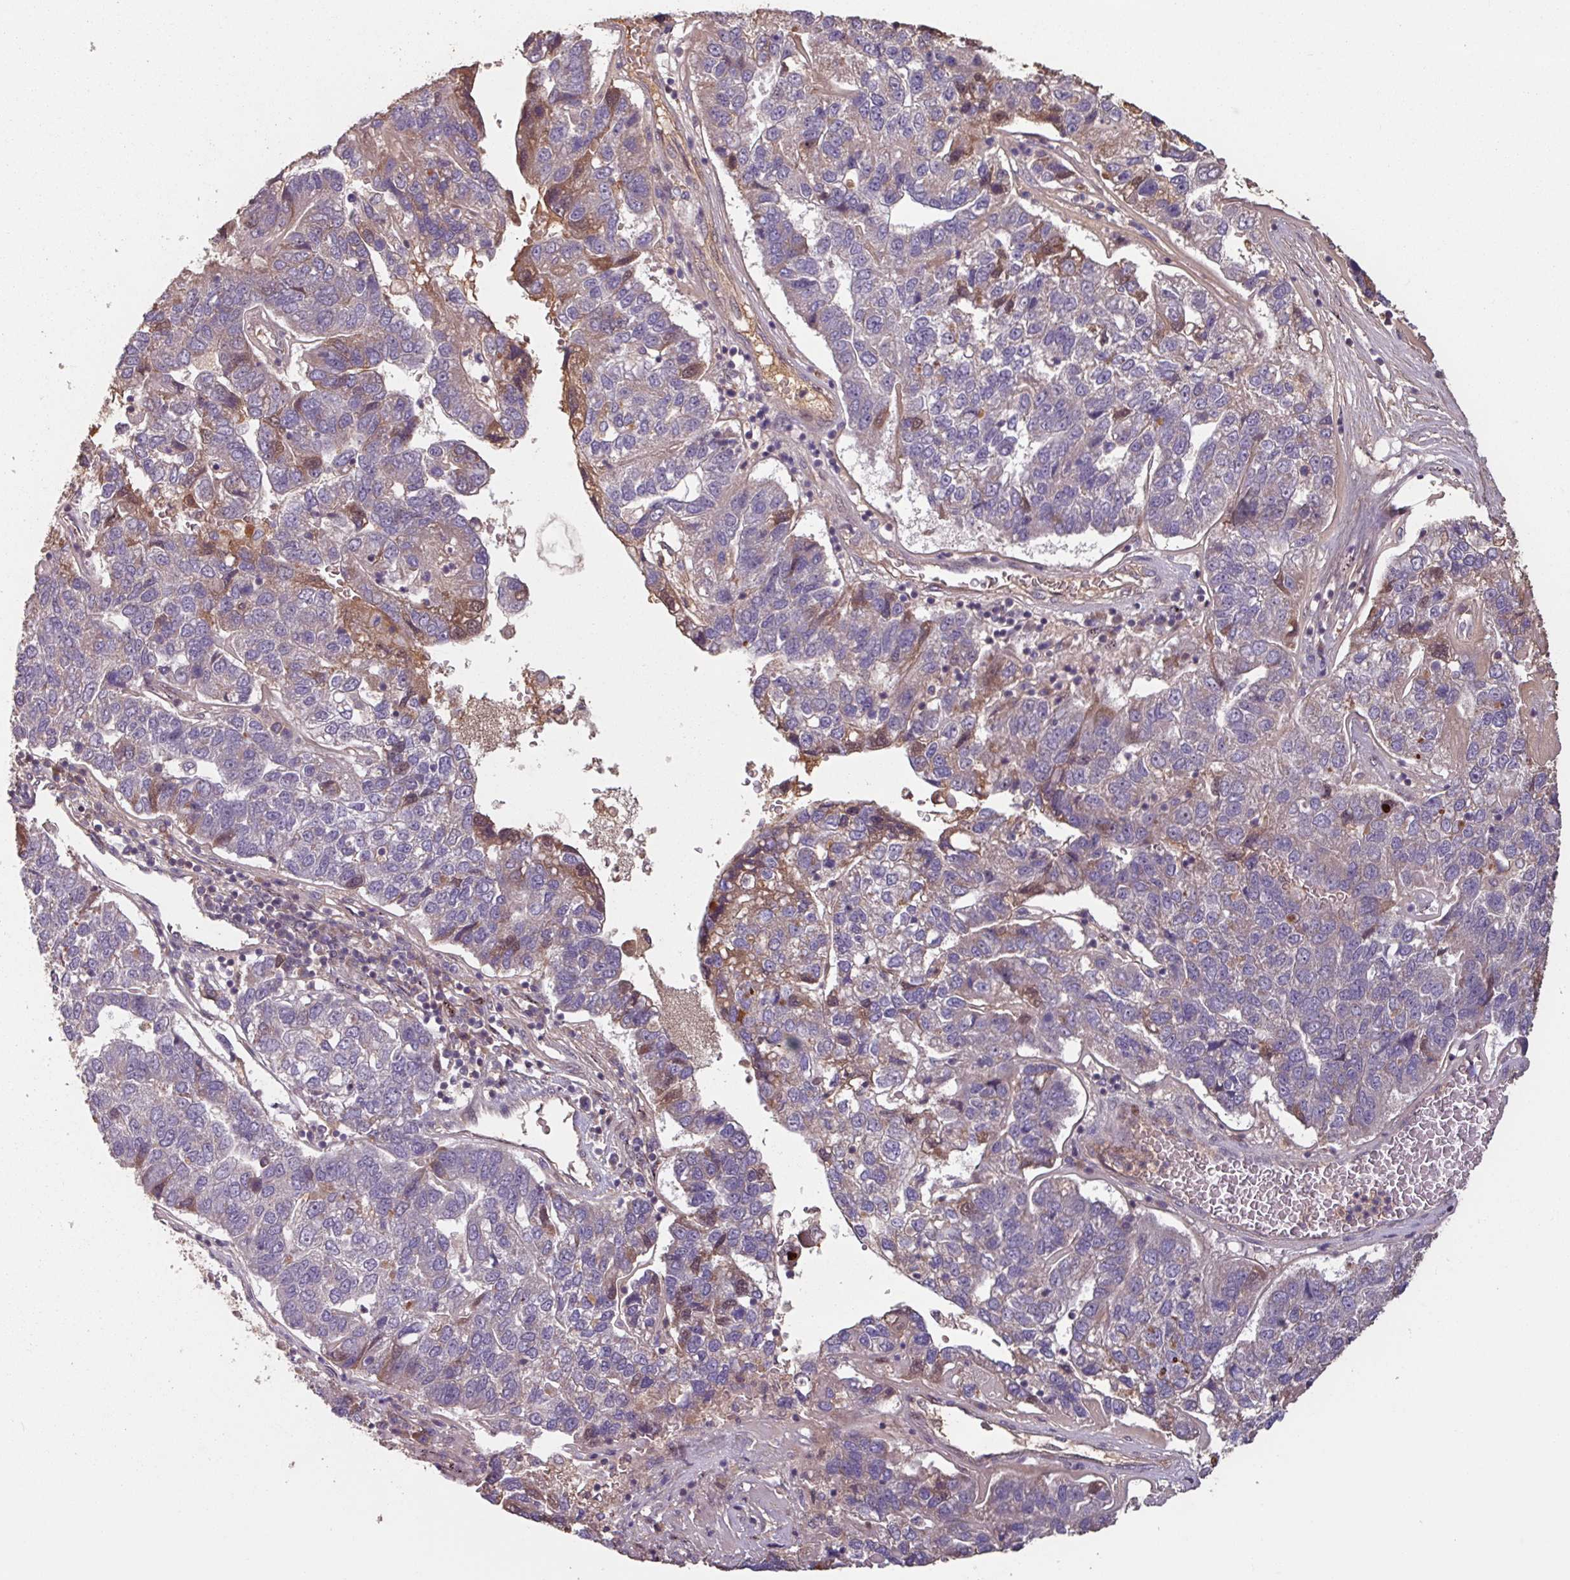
{"staining": {"intensity": "moderate", "quantity": "<25%", "location": "cytoplasmic/membranous,nuclear"}, "tissue": "pancreatic cancer", "cell_type": "Tumor cells", "image_type": "cancer", "snomed": [{"axis": "morphology", "description": "Adenocarcinoma, NOS"}, {"axis": "topography", "description": "Pancreas"}], "caption": "Pancreatic cancer (adenocarcinoma) stained for a protein demonstrates moderate cytoplasmic/membranous and nuclear positivity in tumor cells.", "gene": "TMEM88", "patient": {"sex": "female", "age": 61}}